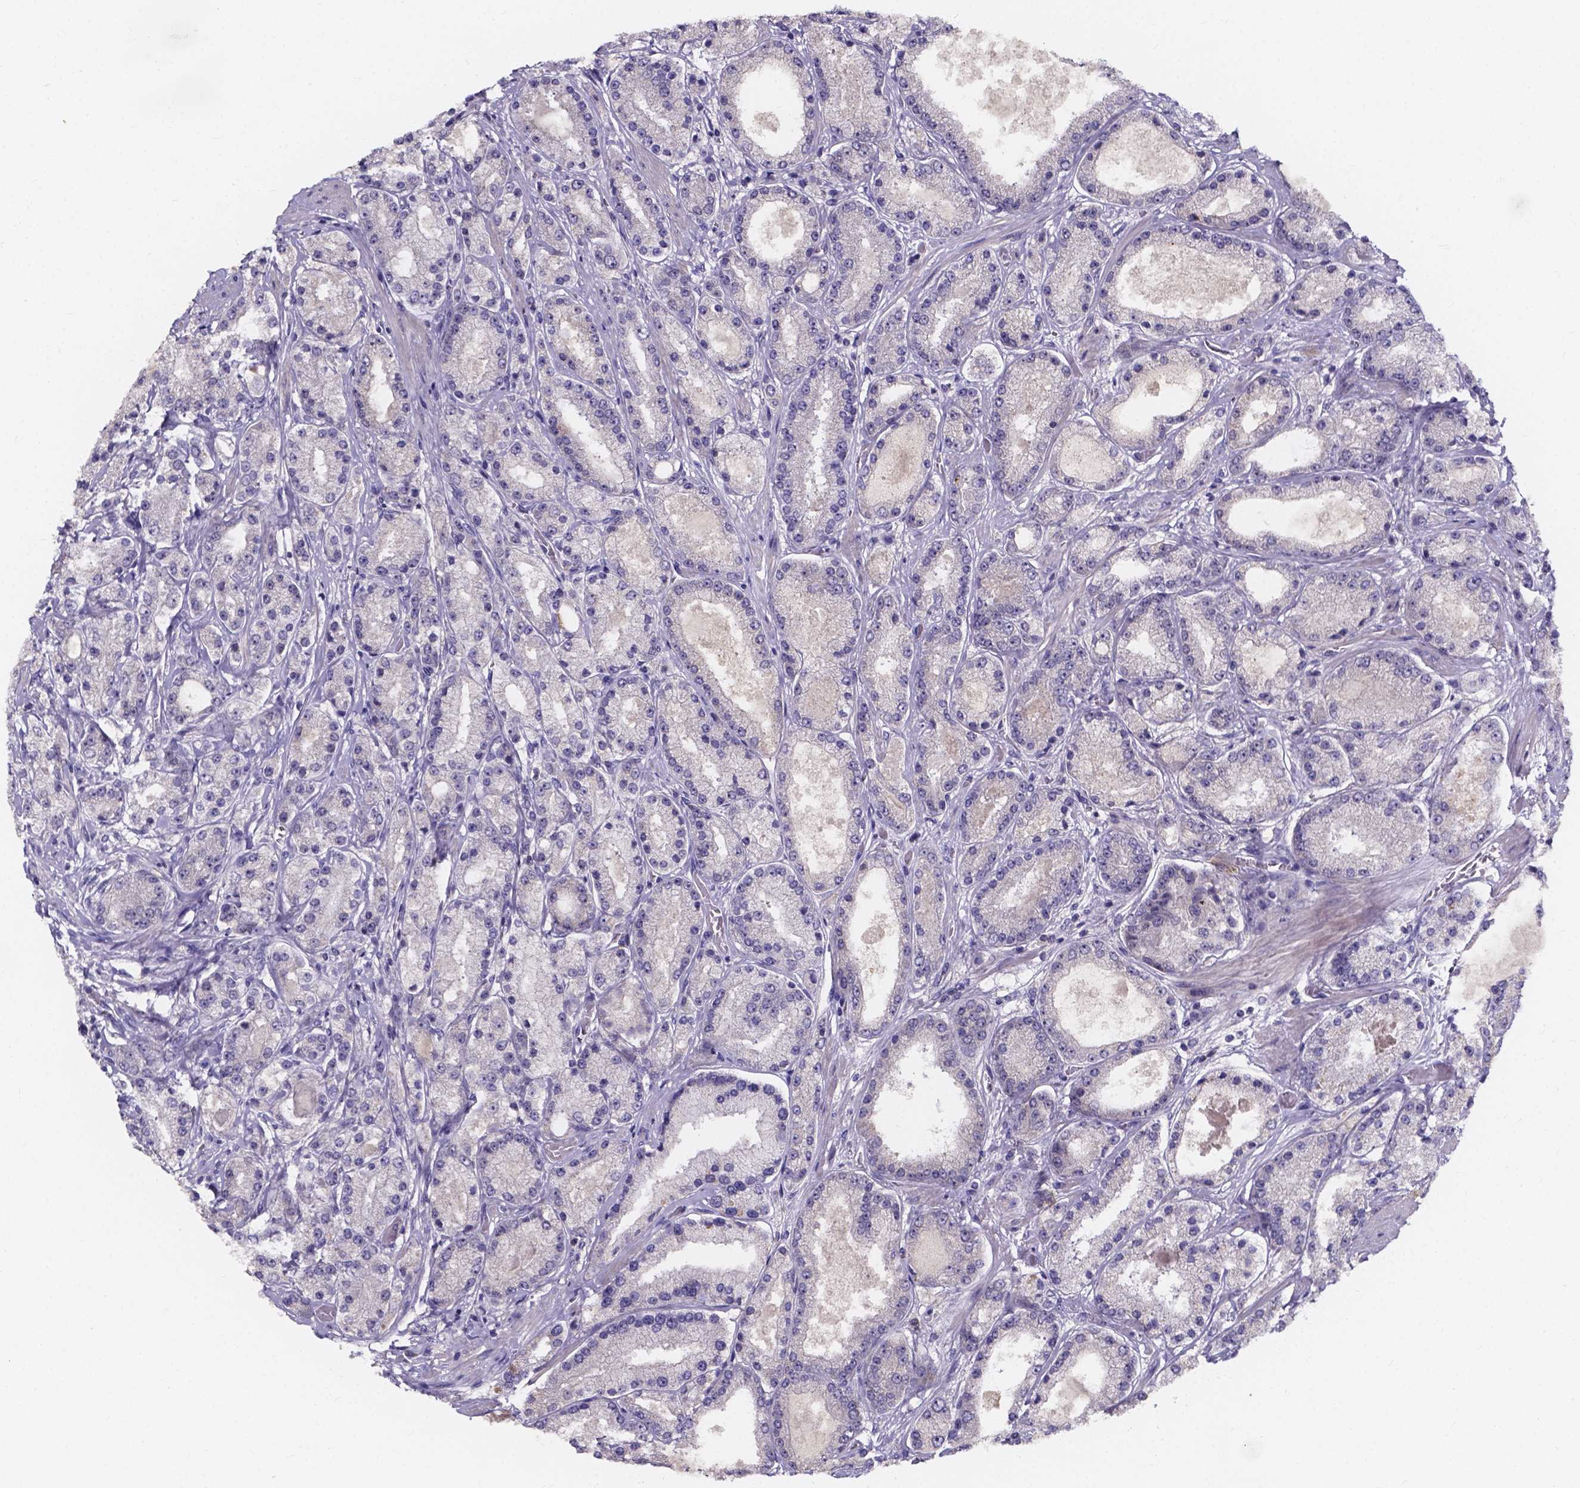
{"staining": {"intensity": "negative", "quantity": "none", "location": "none"}, "tissue": "prostate cancer", "cell_type": "Tumor cells", "image_type": "cancer", "snomed": [{"axis": "morphology", "description": "Adenocarcinoma, High grade"}, {"axis": "topography", "description": "Prostate"}], "caption": "Immunohistochemistry of high-grade adenocarcinoma (prostate) reveals no staining in tumor cells. Nuclei are stained in blue.", "gene": "SPOCD1", "patient": {"sex": "male", "age": 67}}